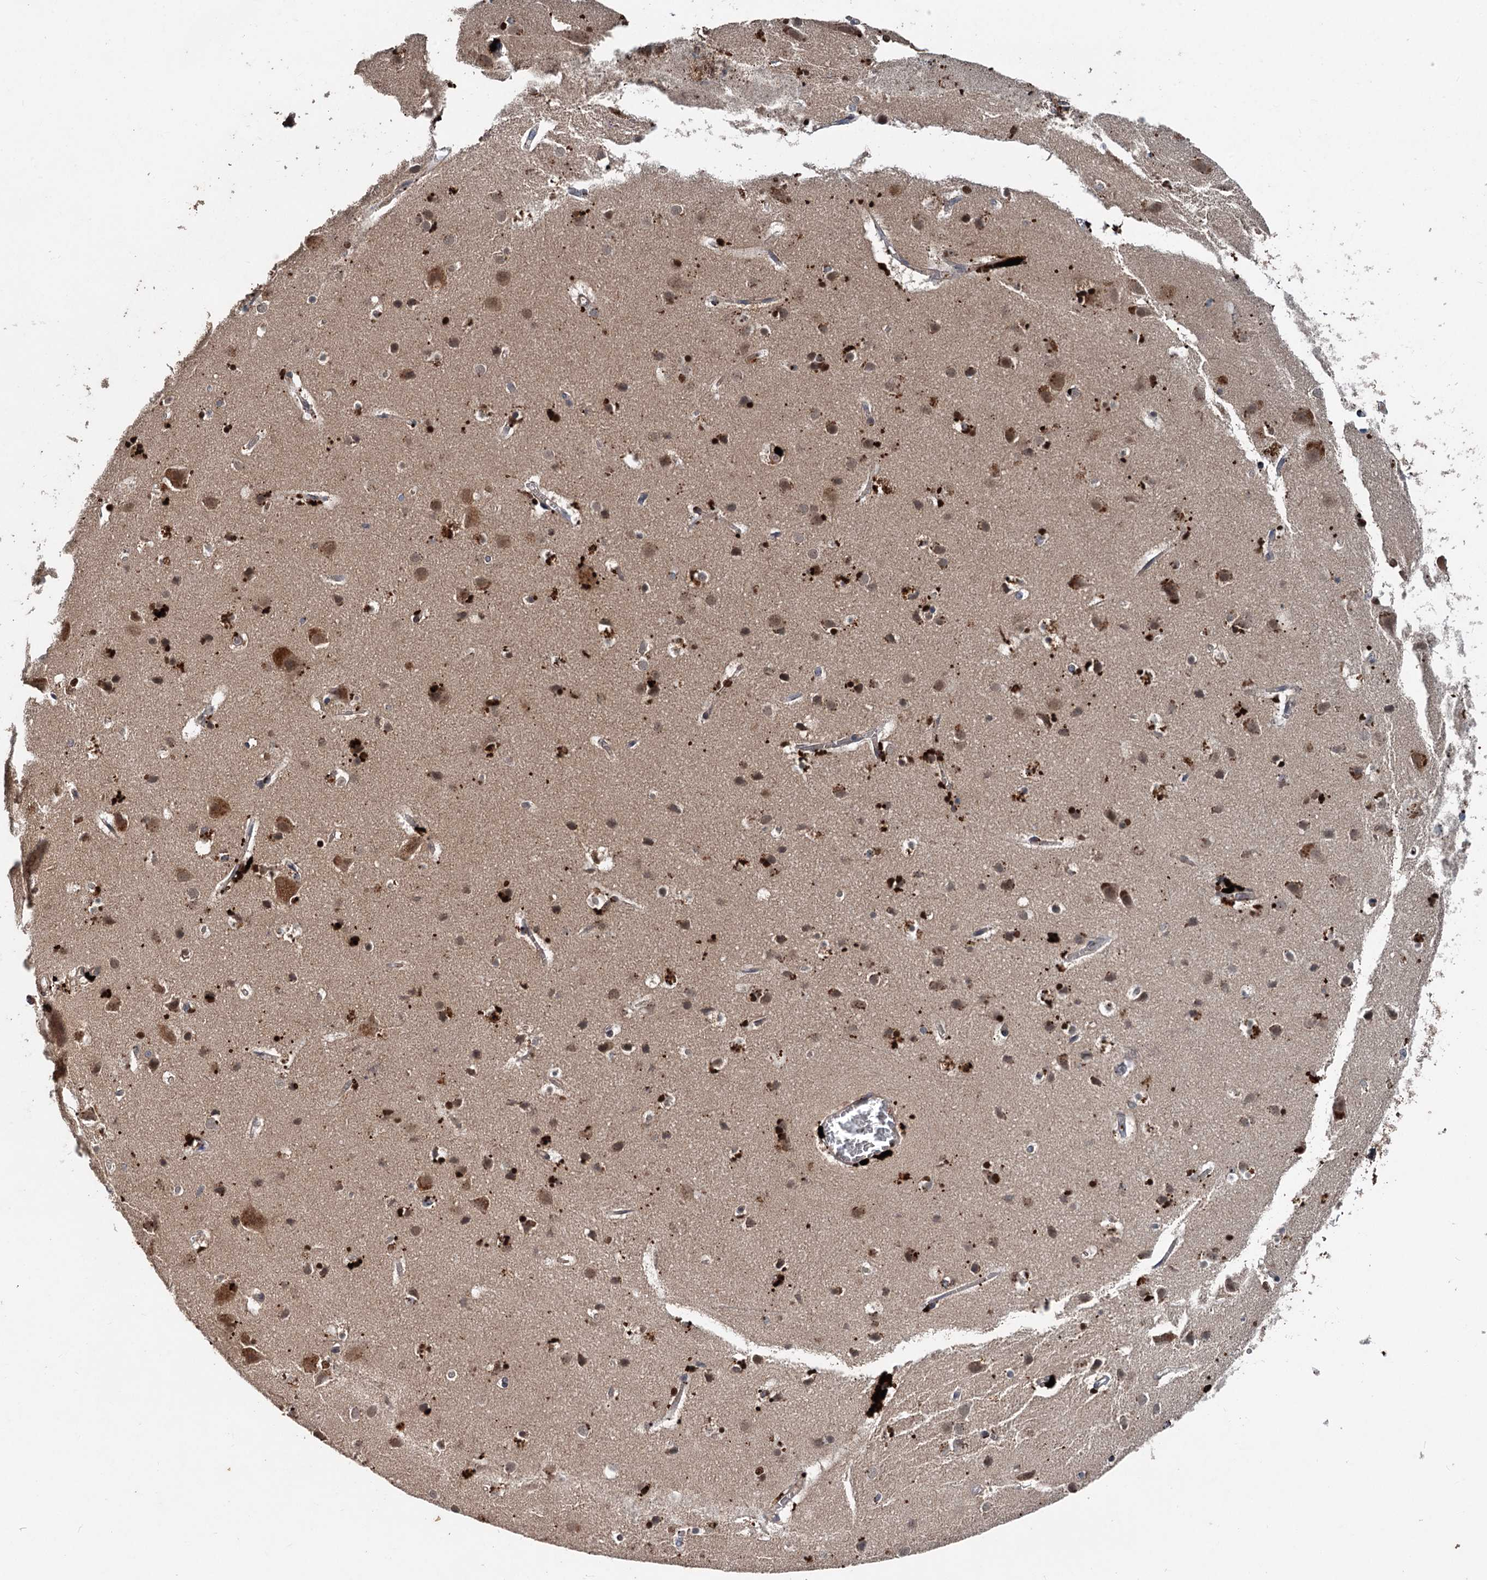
{"staining": {"intensity": "weak", "quantity": ">75%", "location": "cytoplasmic/membranous"}, "tissue": "cerebral cortex", "cell_type": "Endothelial cells", "image_type": "normal", "snomed": [{"axis": "morphology", "description": "Normal tissue, NOS"}, {"axis": "topography", "description": "Cerebral cortex"}], "caption": "IHC image of unremarkable cerebral cortex: cerebral cortex stained using immunohistochemistry (IHC) reveals low levels of weak protein expression localized specifically in the cytoplasmic/membranous of endothelial cells, appearing as a cytoplasmic/membranous brown color.", "gene": "N4BP2L2", "patient": {"sex": "male", "age": 54}}